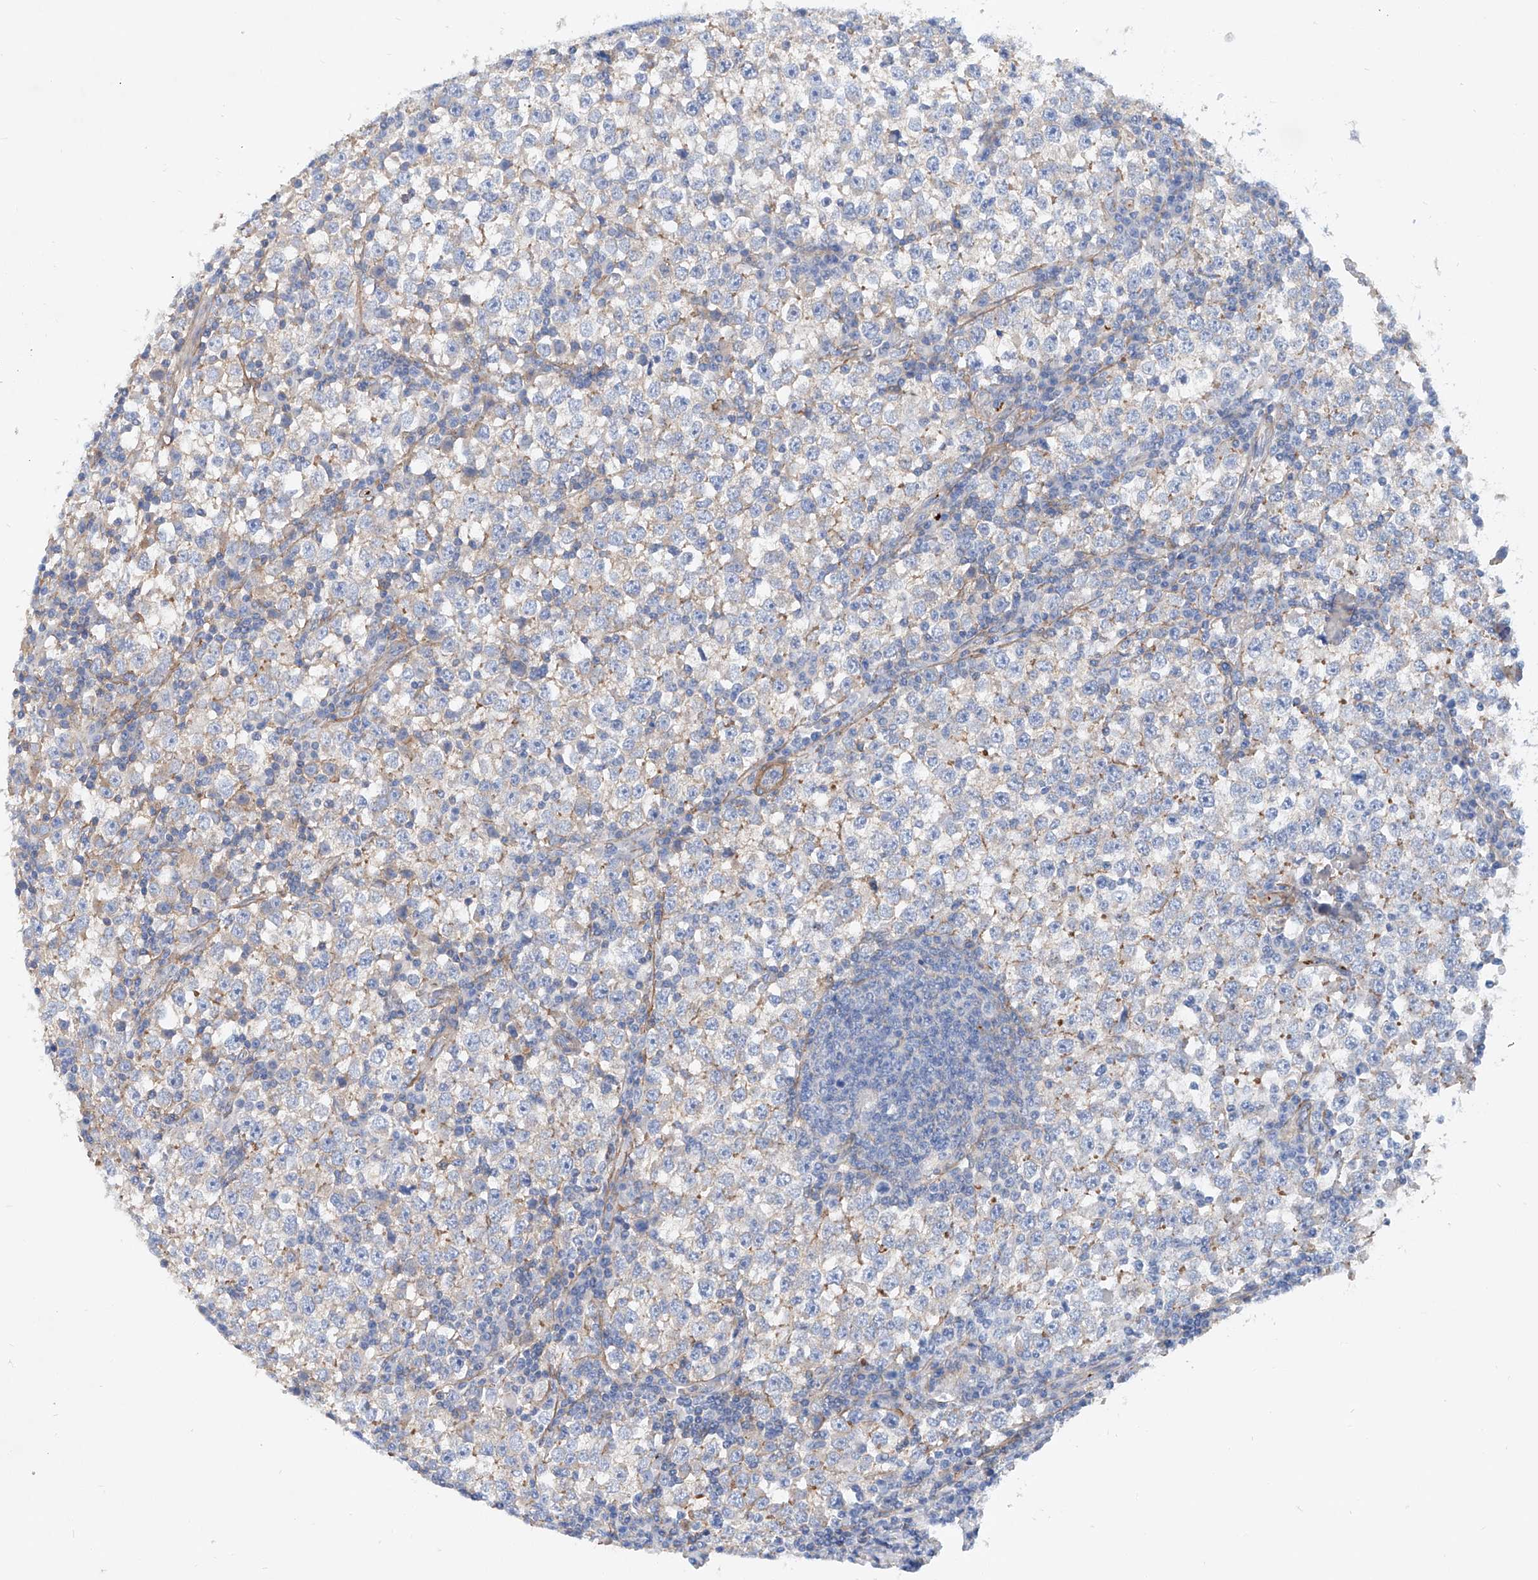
{"staining": {"intensity": "moderate", "quantity": "25%-75%", "location": "cytoplasmic/membranous"}, "tissue": "testis cancer", "cell_type": "Tumor cells", "image_type": "cancer", "snomed": [{"axis": "morphology", "description": "Seminoma, NOS"}, {"axis": "topography", "description": "Testis"}], "caption": "Protein staining of testis seminoma tissue shows moderate cytoplasmic/membranous expression in approximately 25%-75% of tumor cells. The staining is performed using DAB brown chromogen to label protein expression. The nuclei are counter-stained blue using hematoxylin.", "gene": "TAS2R60", "patient": {"sex": "male", "age": 65}}